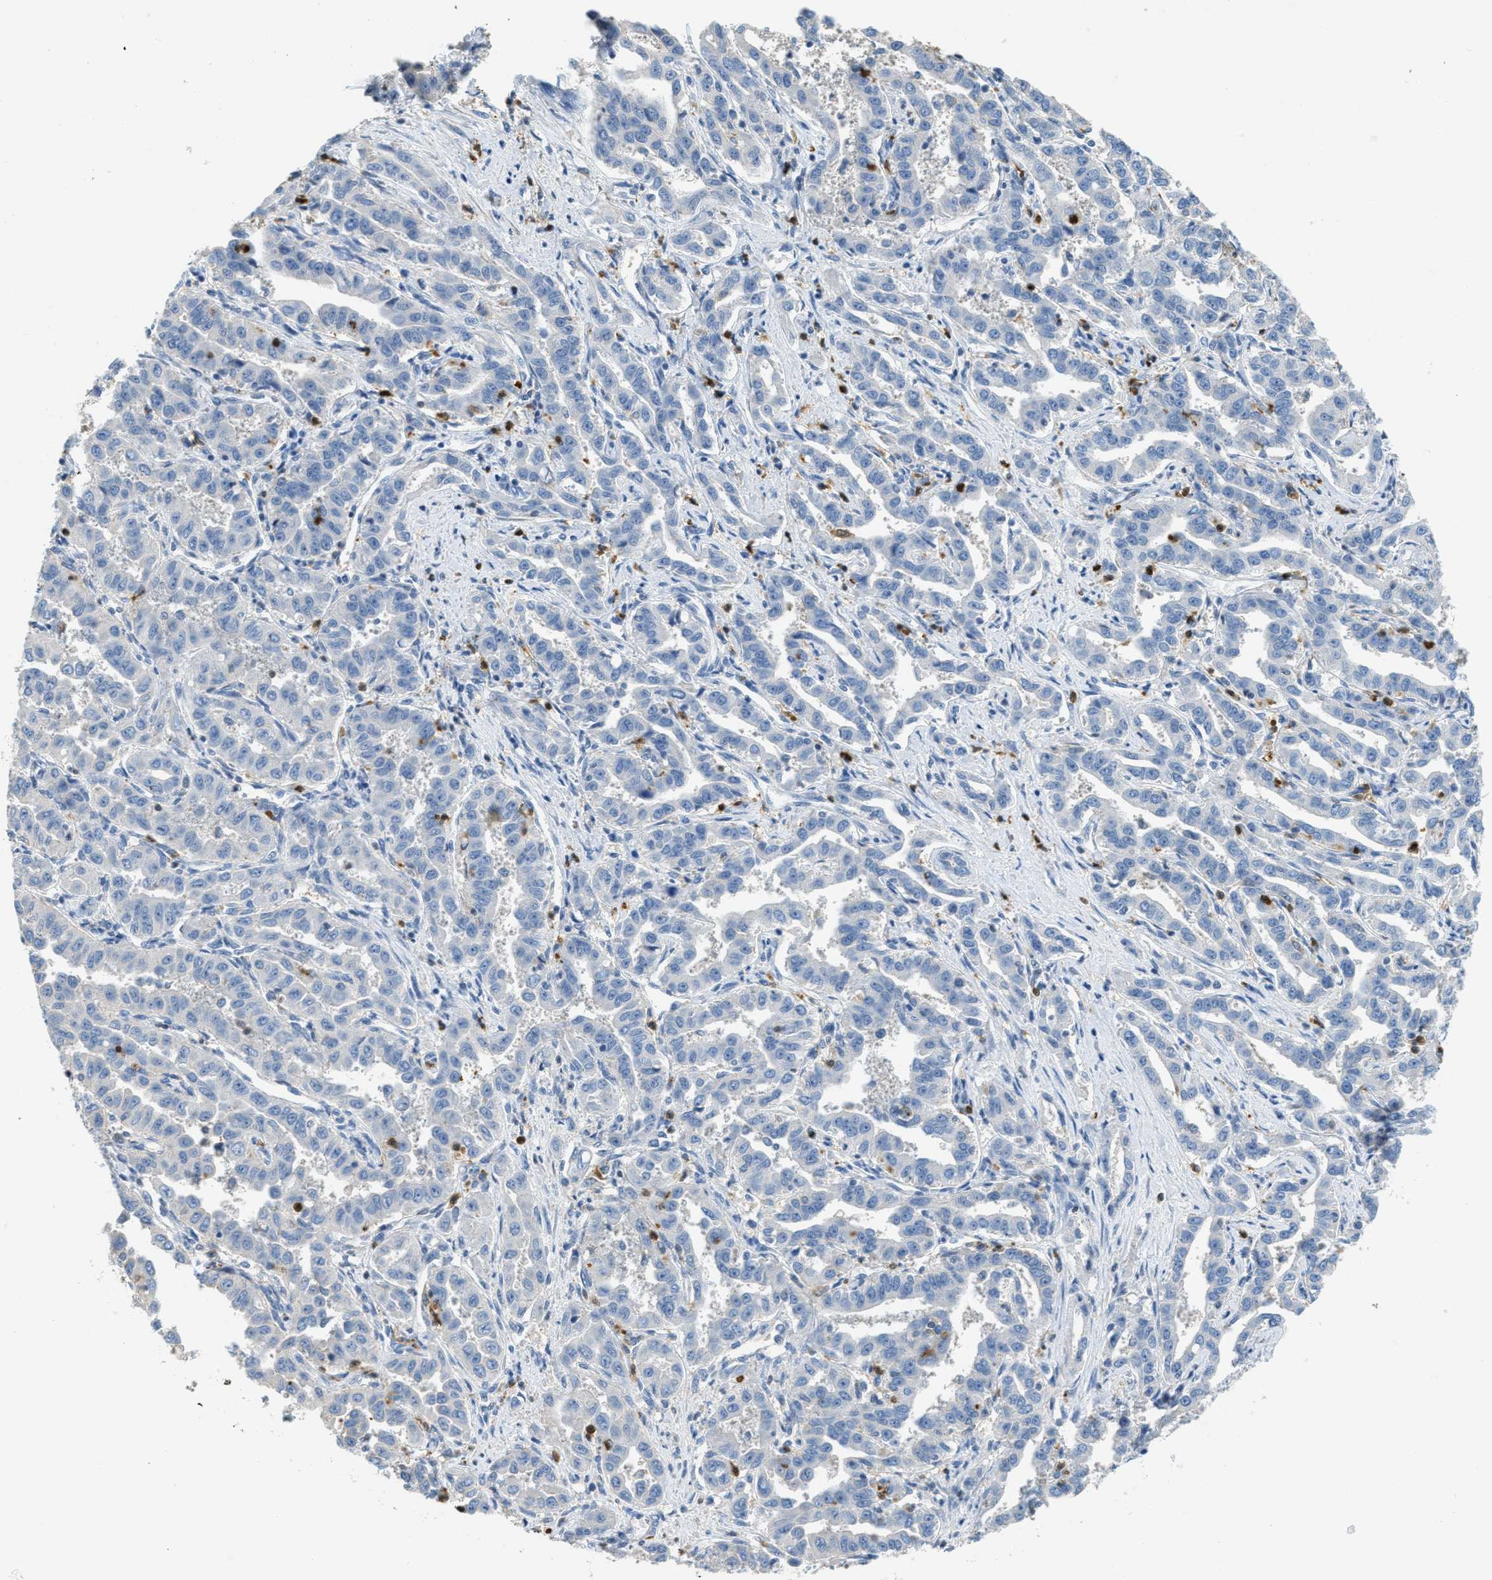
{"staining": {"intensity": "negative", "quantity": "none", "location": "none"}, "tissue": "liver cancer", "cell_type": "Tumor cells", "image_type": "cancer", "snomed": [{"axis": "morphology", "description": "Cholangiocarcinoma"}, {"axis": "topography", "description": "Liver"}], "caption": "Liver cholangiocarcinoma was stained to show a protein in brown. There is no significant positivity in tumor cells.", "gene": "SERPINB1", "patient": {"sex": "male", "age": 59}}